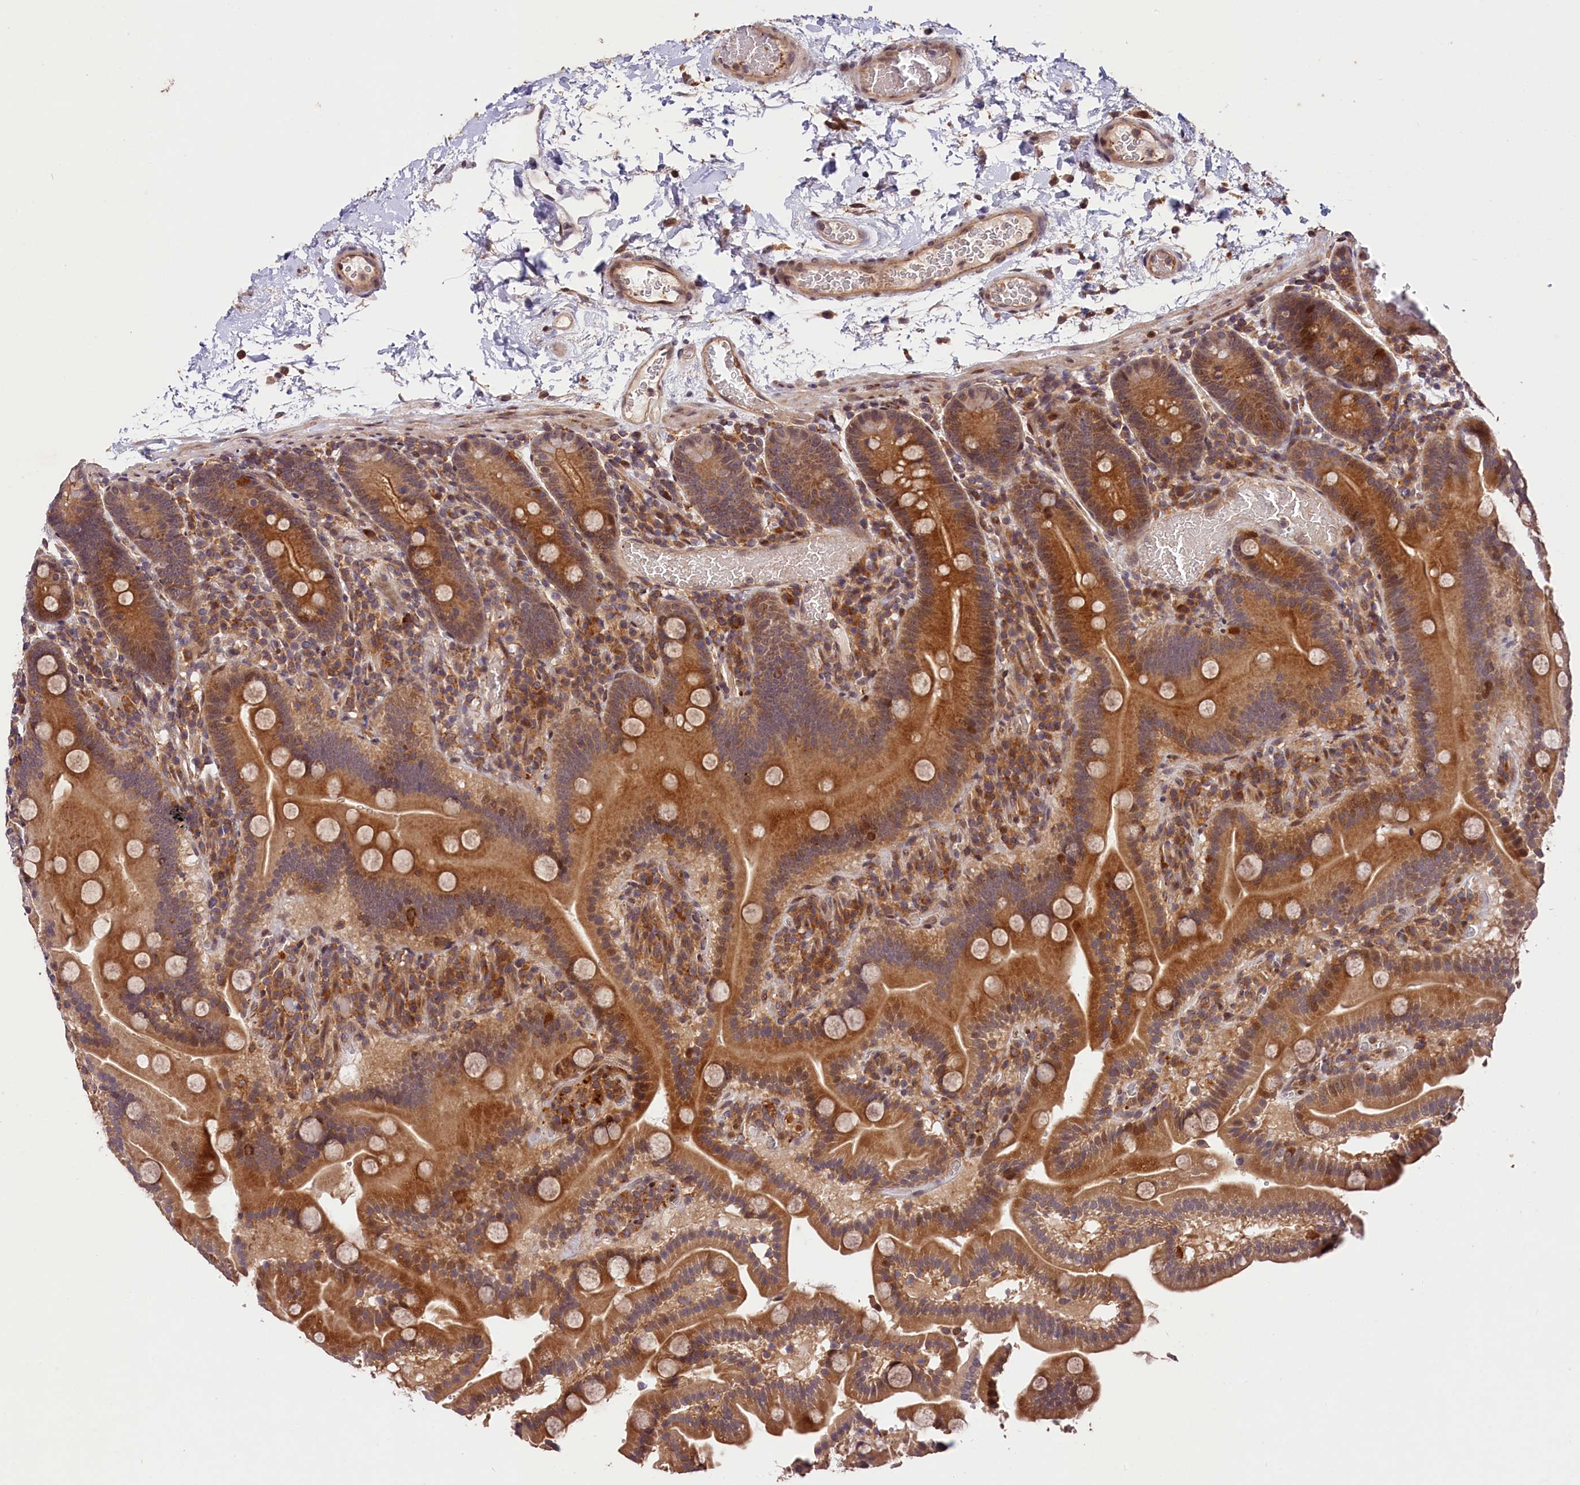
{"staining": {"intensity": "moderate", "quantity": ">75%", "location": "cytoplasmic/membranous,nuclear"}, "tissue": "duodenum", "cell_type": "Glandular cells", "image_type": "normal", "snomed": [{"axis": "morphology", "description": "Normal tissue, NOS"}, {"axis": "topography", "description": "Duodenum"}], "caption": "An IHC image of normal tissue is shown. Protein staining in brown shows moderate cytoplasmic/membranous,nuclear positivity in duodenum within glandular cells. The protein of interest is shown in brown color, while the nuclei are stained blue.", "gene": "CACNA1H", "patient": {"sex": "male", "age": 55}}